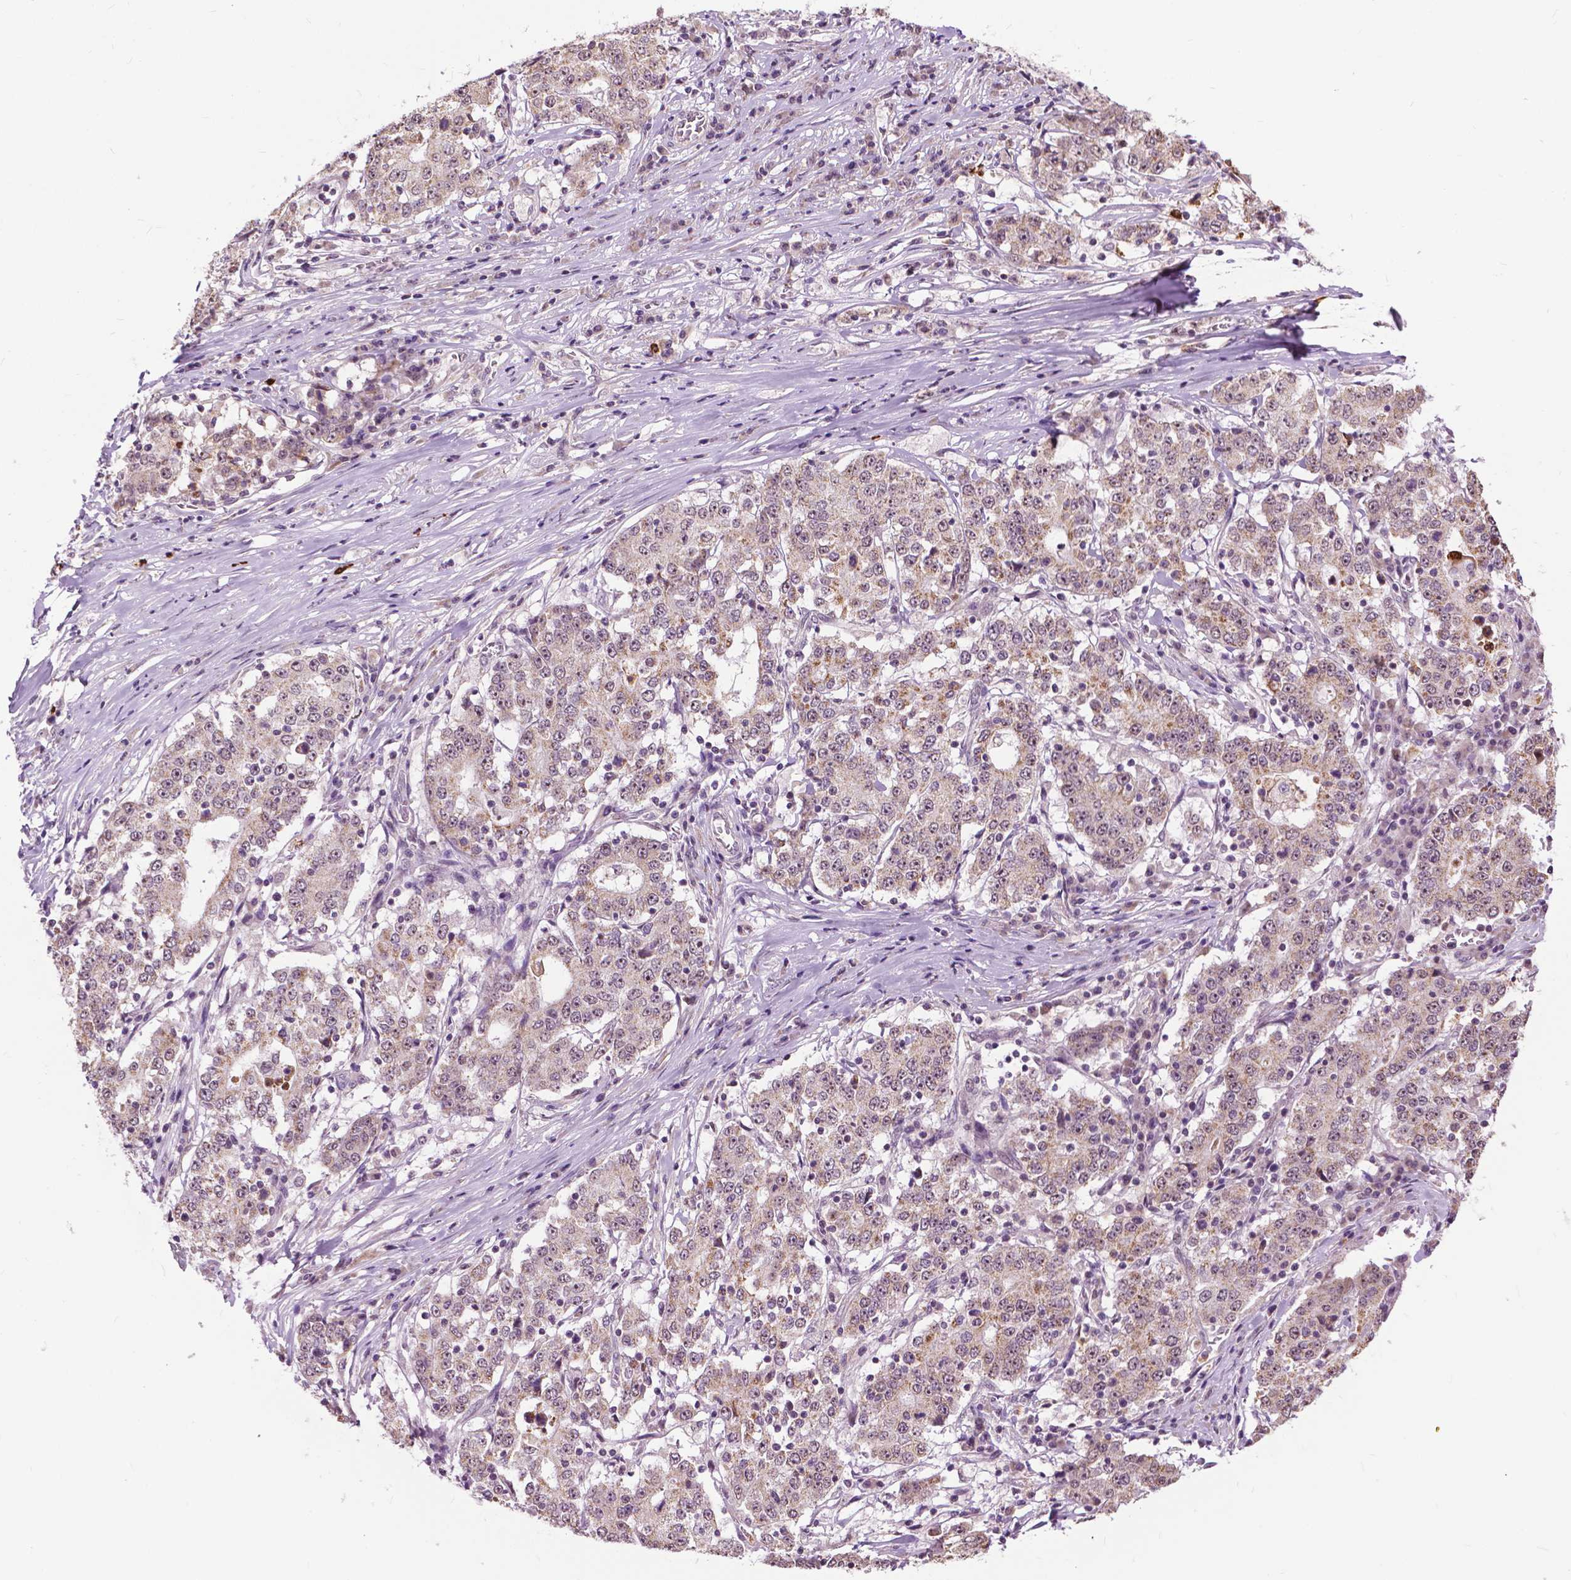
{"staining": {"intensity": "weak", "quantity": ">75%", "location": "cytoplasmic/membranous,nuclear"}, "tissue": "stomach cancer", "cell_type": "Tumor cells", "image_type": "cancer", "snomed": [{"axis": "morphology", "description": "Adenocarcinoma, NOS"}, {"axis": "topography", "description": "Stomach"}], "caption": "This image reveals immunohistochemistry (IHC) staining of adenocarcinoma (stomach), with low weak cytoplasmic/membranous and nuclear staining in approximately >75% of tumor cells.", "gene": "TTC9B", "patient": {"sex": "male", "age": 59}}